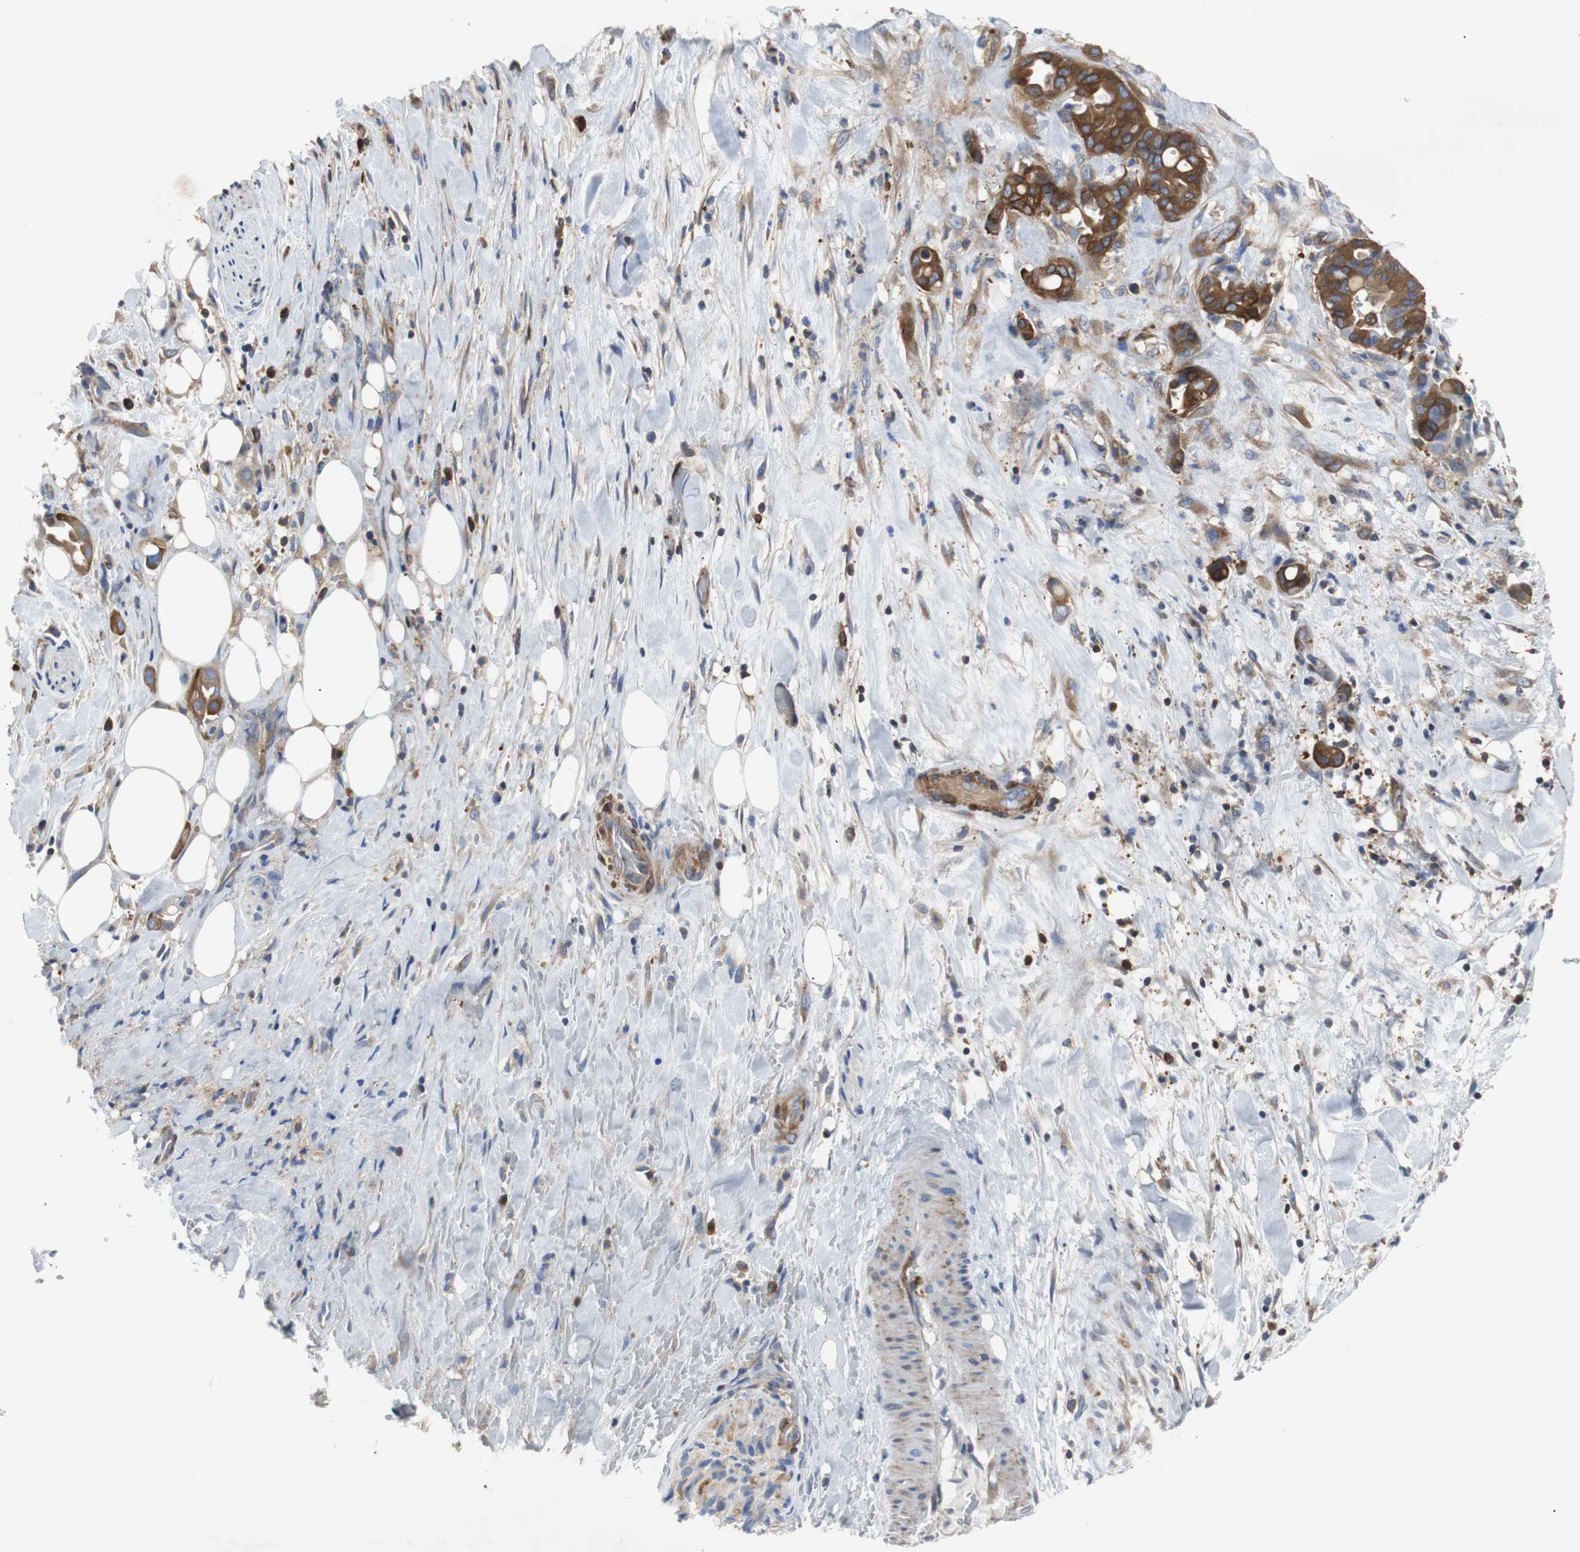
{"staining": {"intensity": "strong", "quantity": ">75%", "location": "cytoplasmic/membranous"}, "tissue": "liver cancer", "cell_type": "Tumor cells", "image_type": "cancer", "snomed": [{"axis": "morphology", "description": "Cholangiocarcinoma"}, {"axis": "topography", "description": "Liver"}], "caption": "Liver cancer (cholangiocarcinoma) tissue exhibits strong cytoplasmic/membranous expression in approximately >75% of tumor cells", "gene": "GYS1", "patient": {"sex": "female", "age": 68}}